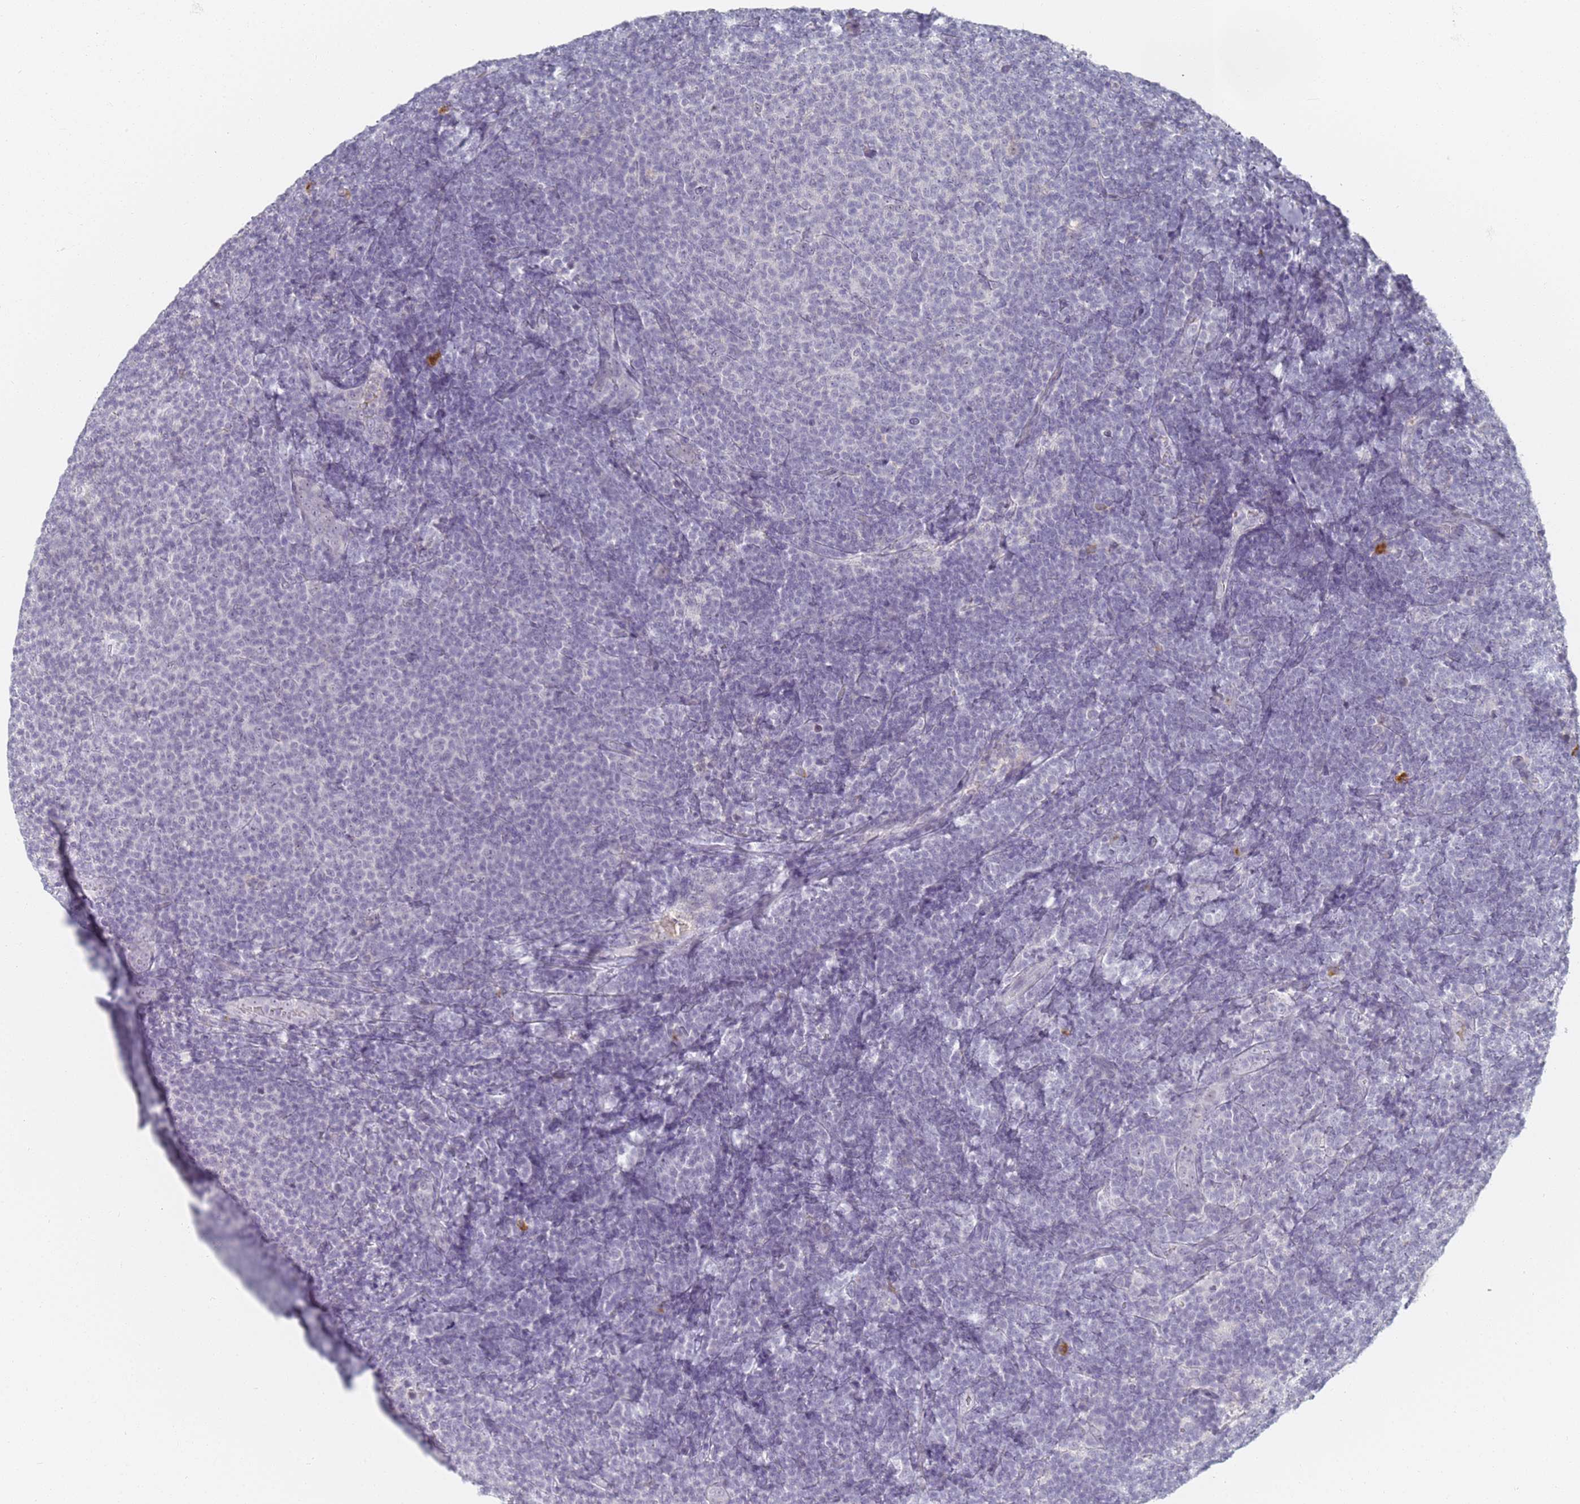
{"staining": {"intensity": "negative", "quantity": "none", "location": "none"}, "tissue": "lymphoma", "cell_type": "Tumor cells", "image_type": "cancer", "snomed": [{"axis": "morphology", "description": "Malignant lymphoma, non-Hodgkin's type, Low grade"}, {"axis": "topography", "description": "Lymph node"}], "caption": "Tumor cells show no significant protein expression in malignant lymphoma, non-Hodgkin's type (low-grade).", "gene": "SLC38A9", "patient": {"sex": "male", "age": 66}}